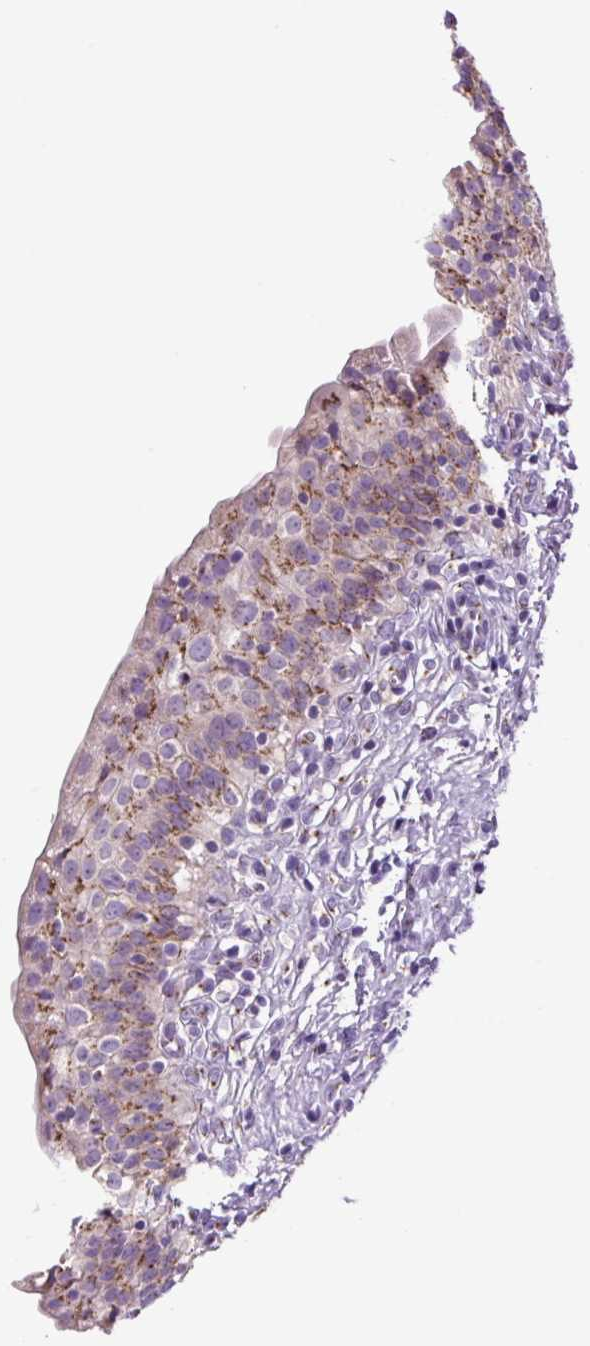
{"staining": {"intensity": "moderate", "quantity": "25%-75%", "location": "cytoplasmic/membranous"}, "tissue": "urinary bladder", "cell_type": "Urothelial cells", "image_type": "normal", "snomed": [{"axis": "morphology", "description": "Normal tissue, NOS"}, {"axis": "topography", "description": "Urinary bladder"}], "caption": "Brown immunohistochemical staining in benign human urinary bladder demonstrates moderate cytoplasmic/membranous staining in about 25%-75% of urothelial cells.", "gene": "GORASP1", "patient": {"sex": "male", "age": 55}}